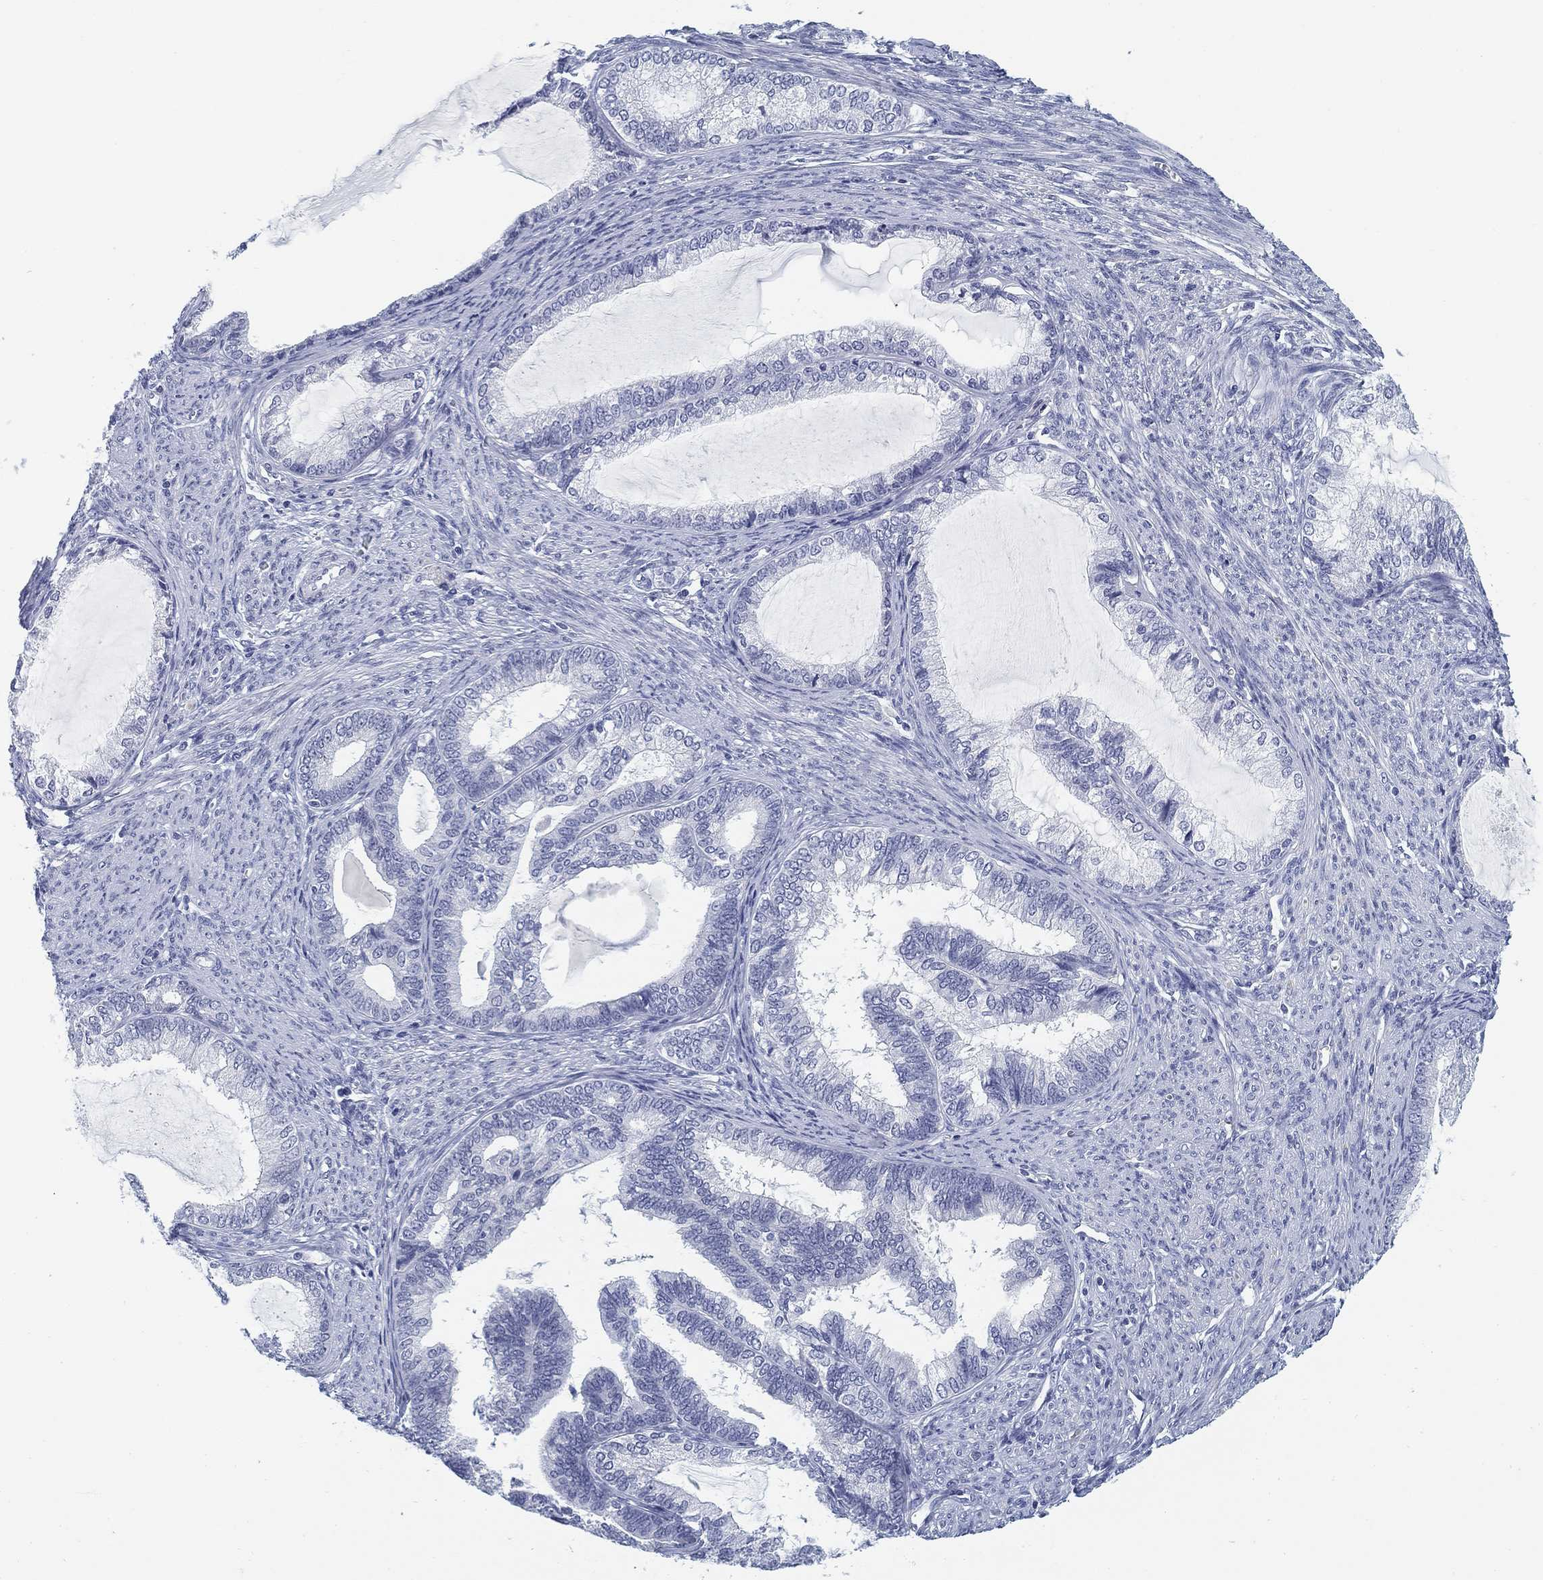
{"staining": {"intensity": "negative", "quantity": "none", "location": "none"}, "tissue": "endometrial cancer", "cell_type": "Tumor cells", "image_type": "cancer", "snomed": [{"axis": "morphology", "description": "Adenocarcinoma, NOS"}, {"axis": "topography", "description": "Endometrium"}], "caption": "High magnification brightfield microscopy of endometrial cancer (adenocarcinoma) stained with DAB (3,3'-diaminobenzidine) (brown) and counterstained with hematoxylin (blue): tumor cells show no significant positivity.", "gene": "SLC2A5", "patient": {"sex": "female", "age": 86}}